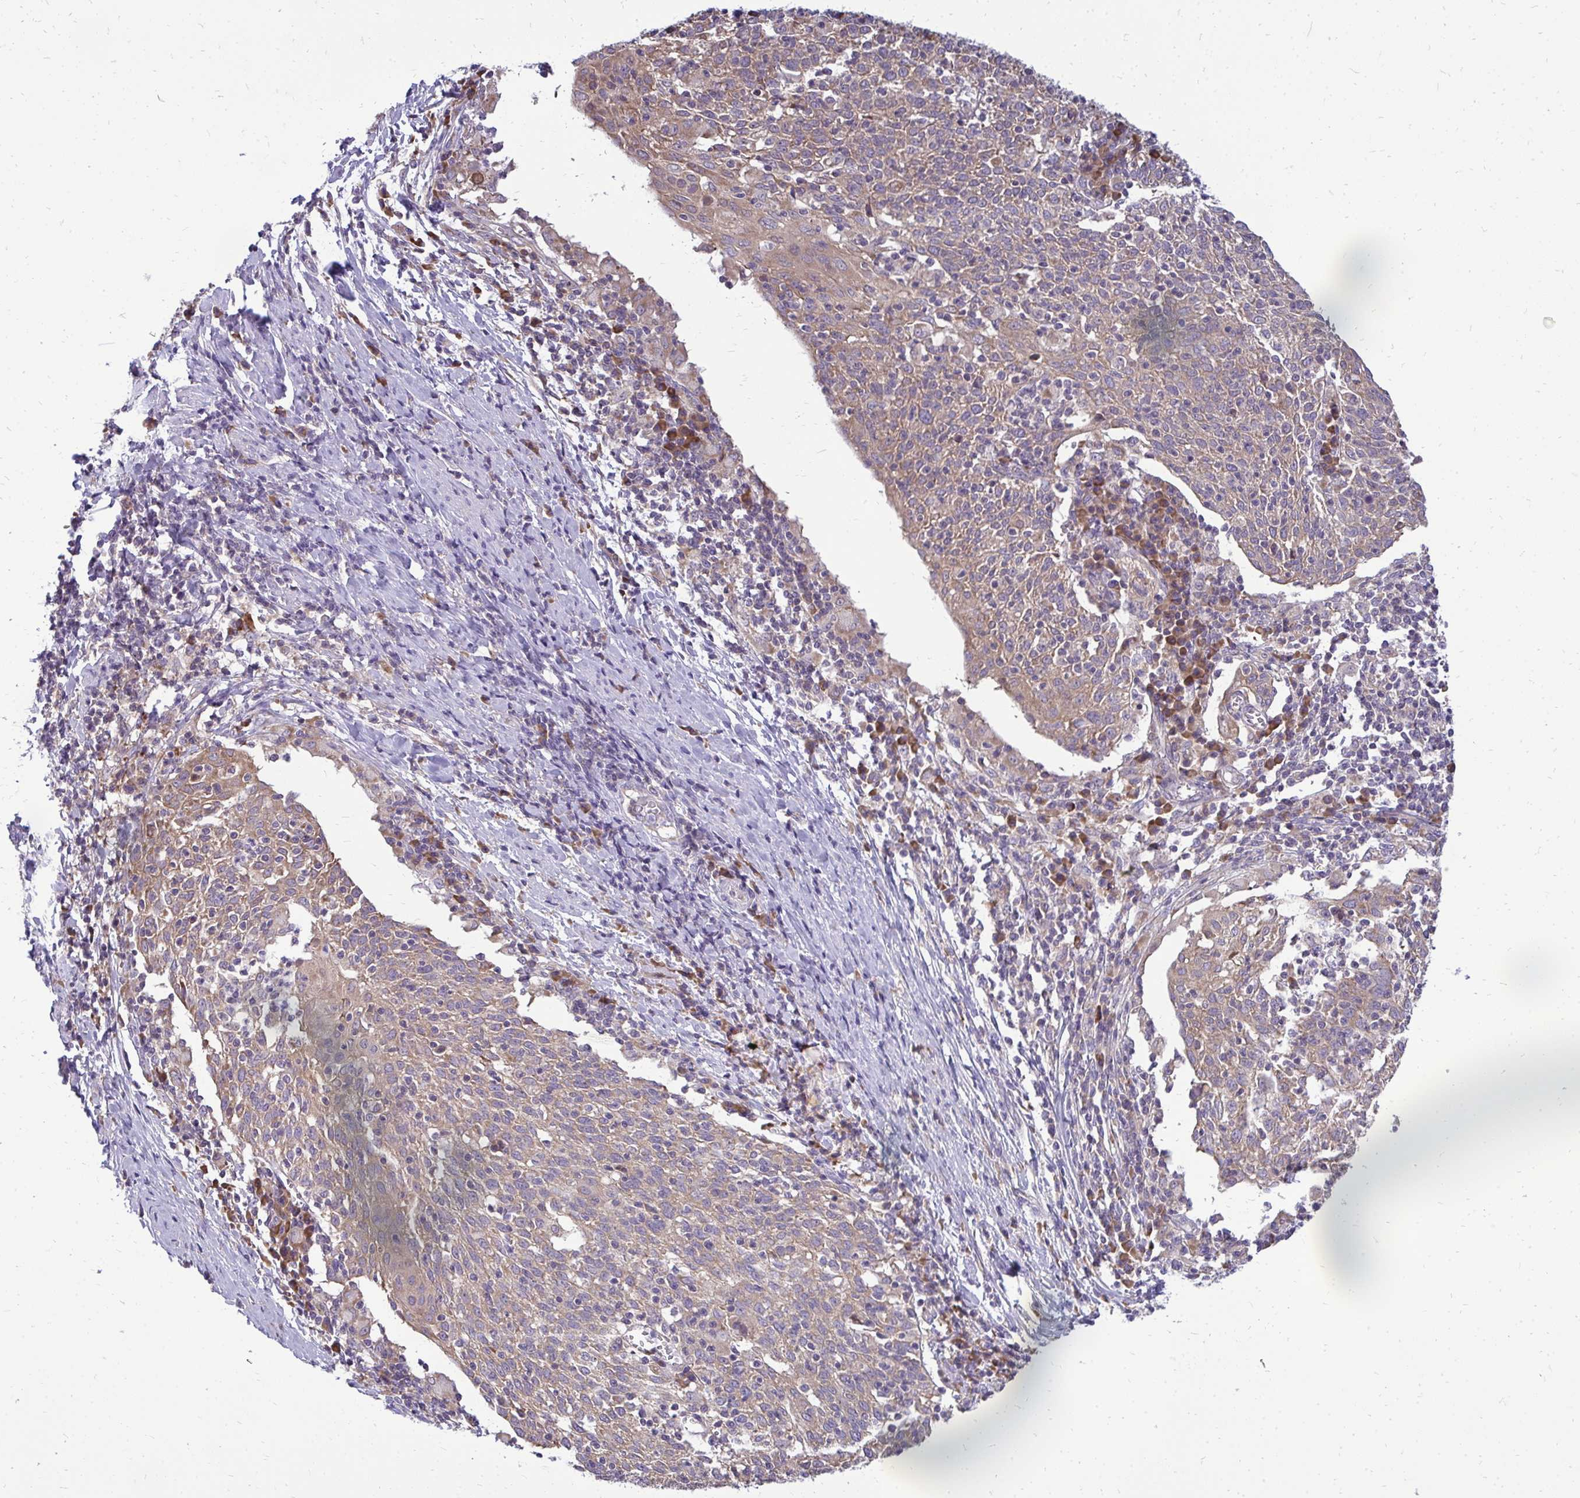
{"staining": {"intensity": "moderate", "quantity": ">75%", "location": "cytoplasmic/membranous"}, "tissue": "cervical cancer", "cell_type": "Tumor cells", "image_type": "cancer", "snomed": [{"axis": "morphology", "description": "Squamous cell carcinoma, NOS"}, {"axis": "topography", "description": "Cervix"}], "caption": "IHC image of neoplastic tissue: human cervical squamous cell carcinoma stained using immunohistochemistry displays medium levels of moderate protein expression localized specifically in the cytoplasmic/membranous of tumor cells, appearing as a cytoplasmic/membranous brown color.", "gene": "RPLP2", "patient": {"sex": "female", "age": 52}}